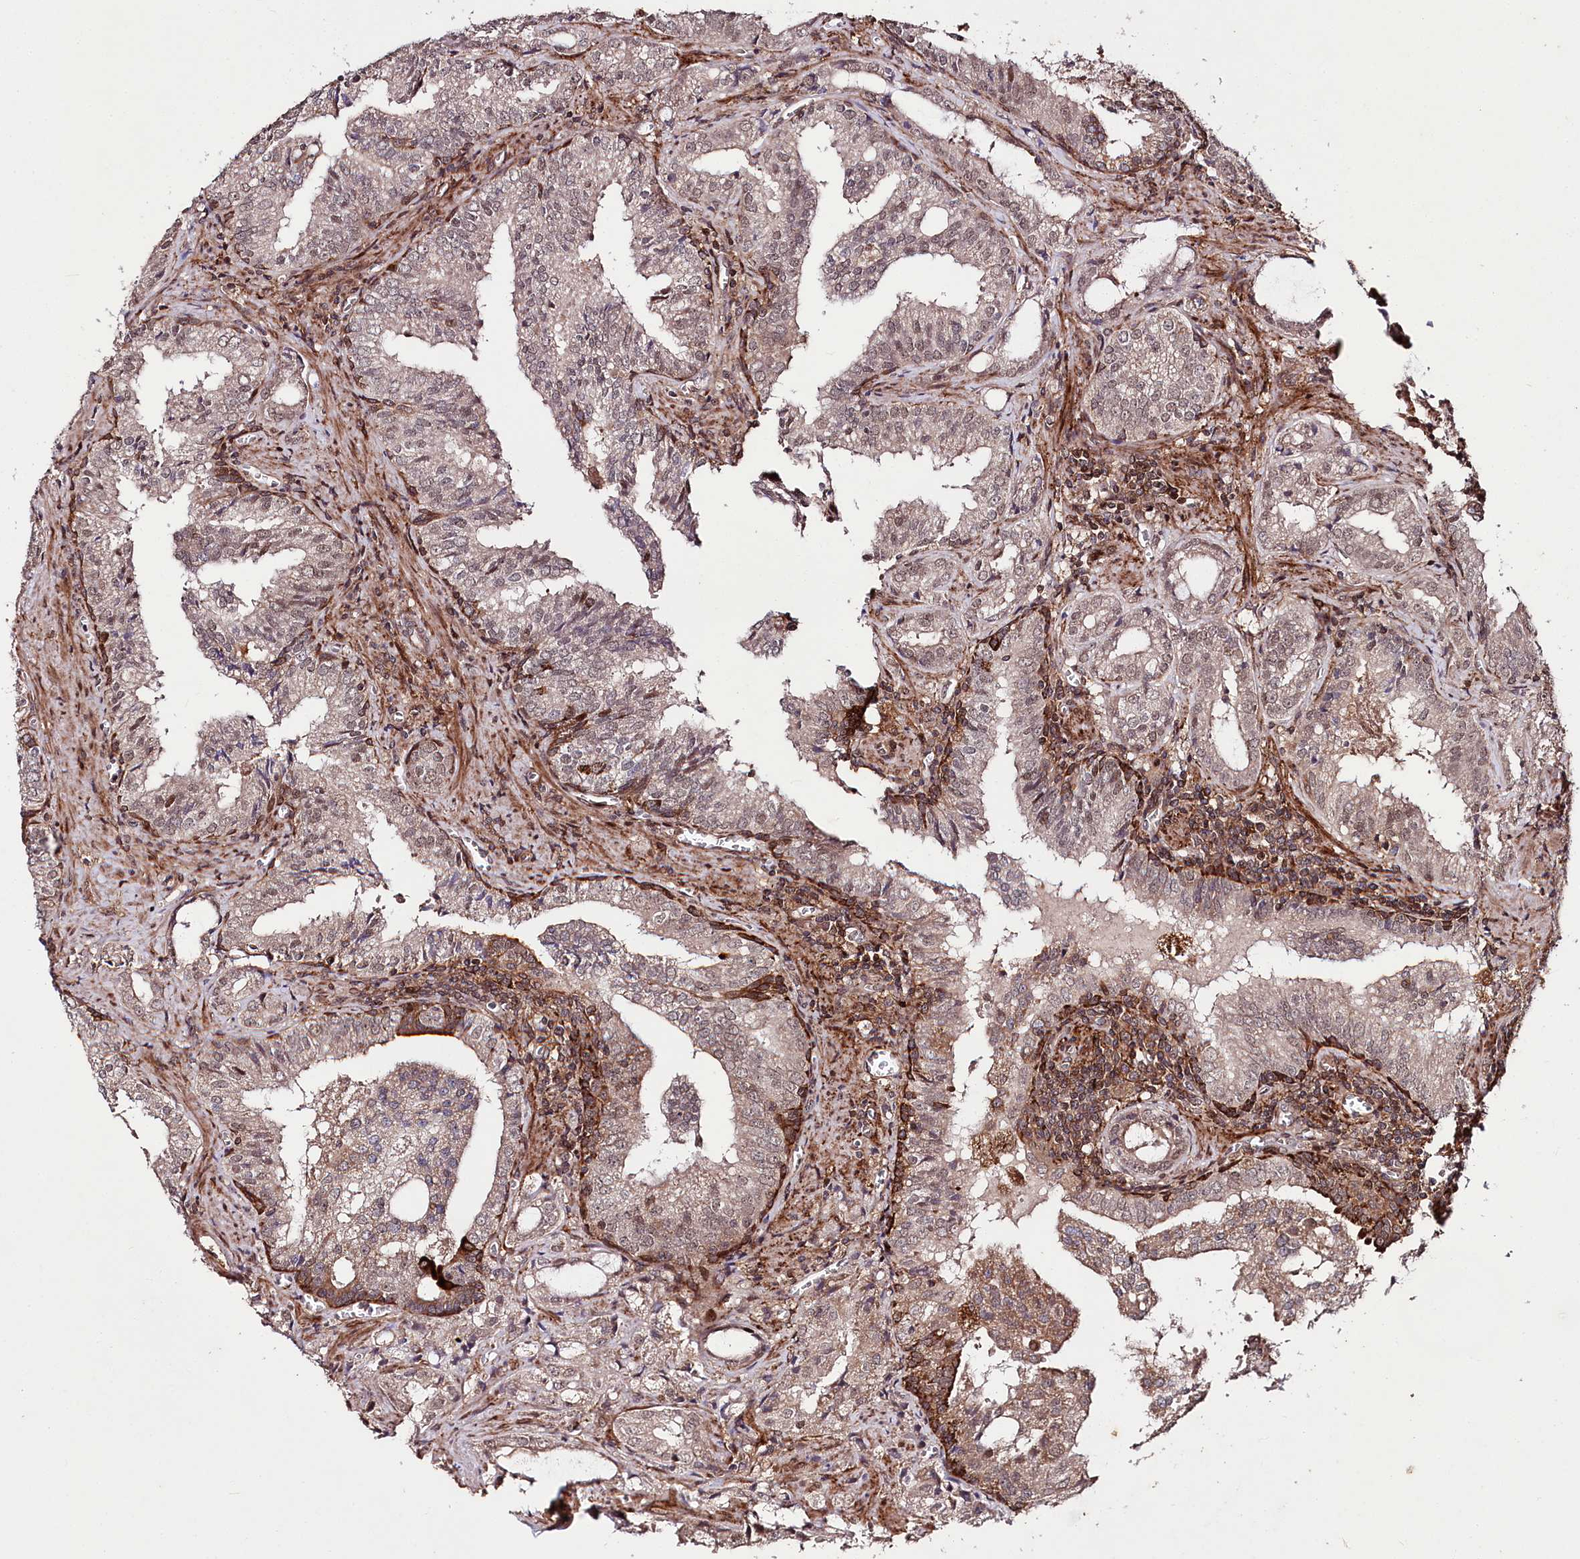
{"staining": {"intensity": "moderate", "quantity": "<25%", "location": "cytoplasmic/membranous"}, "tissue": "prostate cancer", "cell_type": "Tumor cells", "image_type": "cancer", "snomed": [{"axis": "morphology", "description": "Adenocarcinoma, High grade"}, {"axis": "topography", "description": "Prostate"}], "caption": "High-power microscopy captured an immunohistochemistry photomicrograph of high-grade adenocarcinoma (prostate), revealing moderate cytoplasmic/membranous positivity in approximately <25% of tumor cells. The staining was performed using DAB (3,3'-diaminobenzidine), with brown indicating positive protein expression. Nuclei are stained blue with hematoxylin.", "gene": "PHLDB1", "patient": {"sex": "male", "age": 68}}